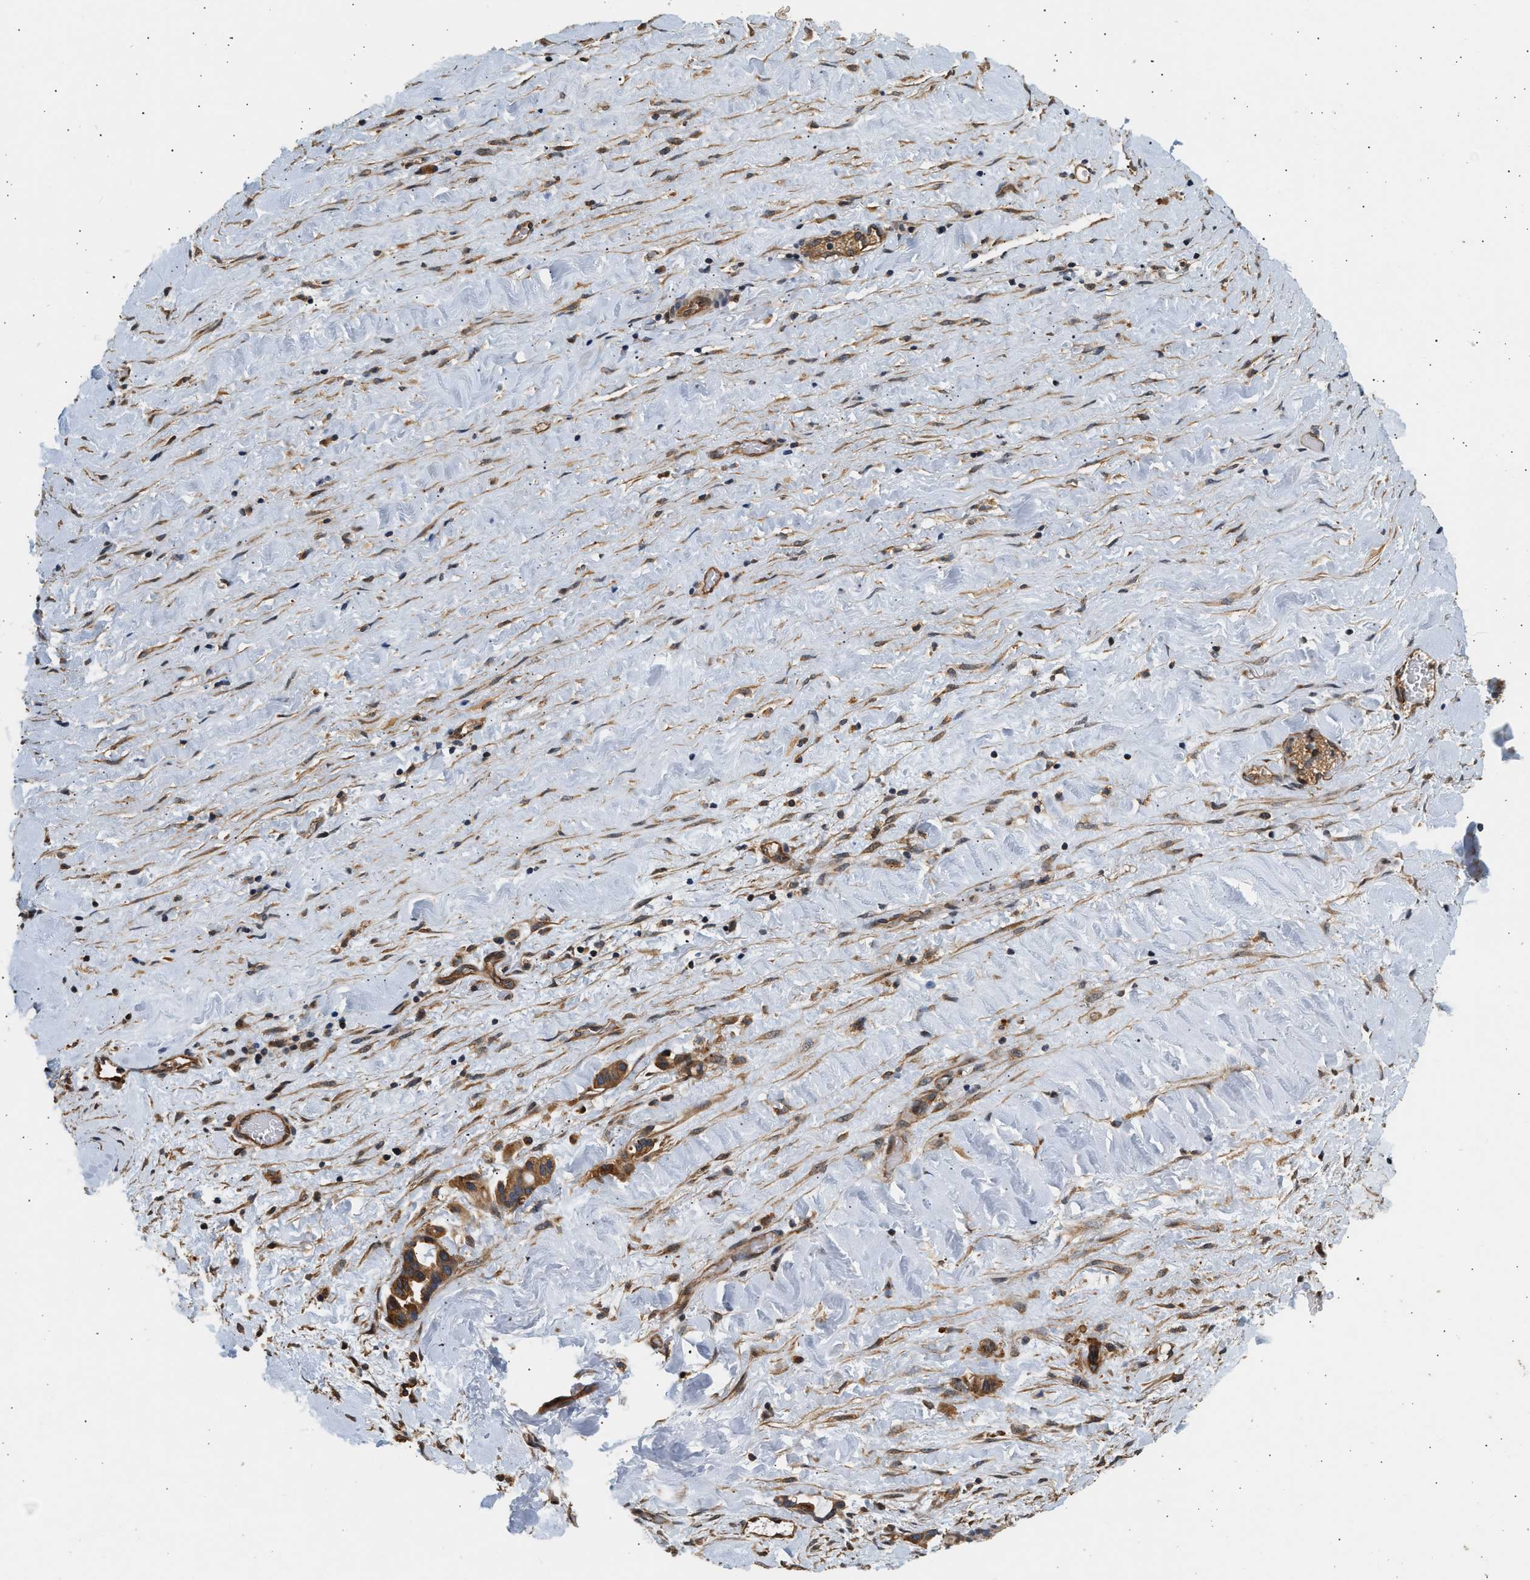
{"staining": {"intensity": "moderate", "quantity": ">75%", "location": "cytoplasmic/membranous"}, "tissue": "liver cancer", "cell_type": "Tumor cells", "image_type": "cancer", "snomed": [{"axis": "morphology", "description": "Cholangiocarcinoma"}, {"axis": "topography", "description": "Liver"}], "caption": "Liver cholangiocarcinoma stained with immunohistochemistry exhibits moderate cytoplasmic/membranous expression in approximately >75% of tumor cells.", "gene": "DUSP14", "patient": {"sex": "female", "age": 65}}